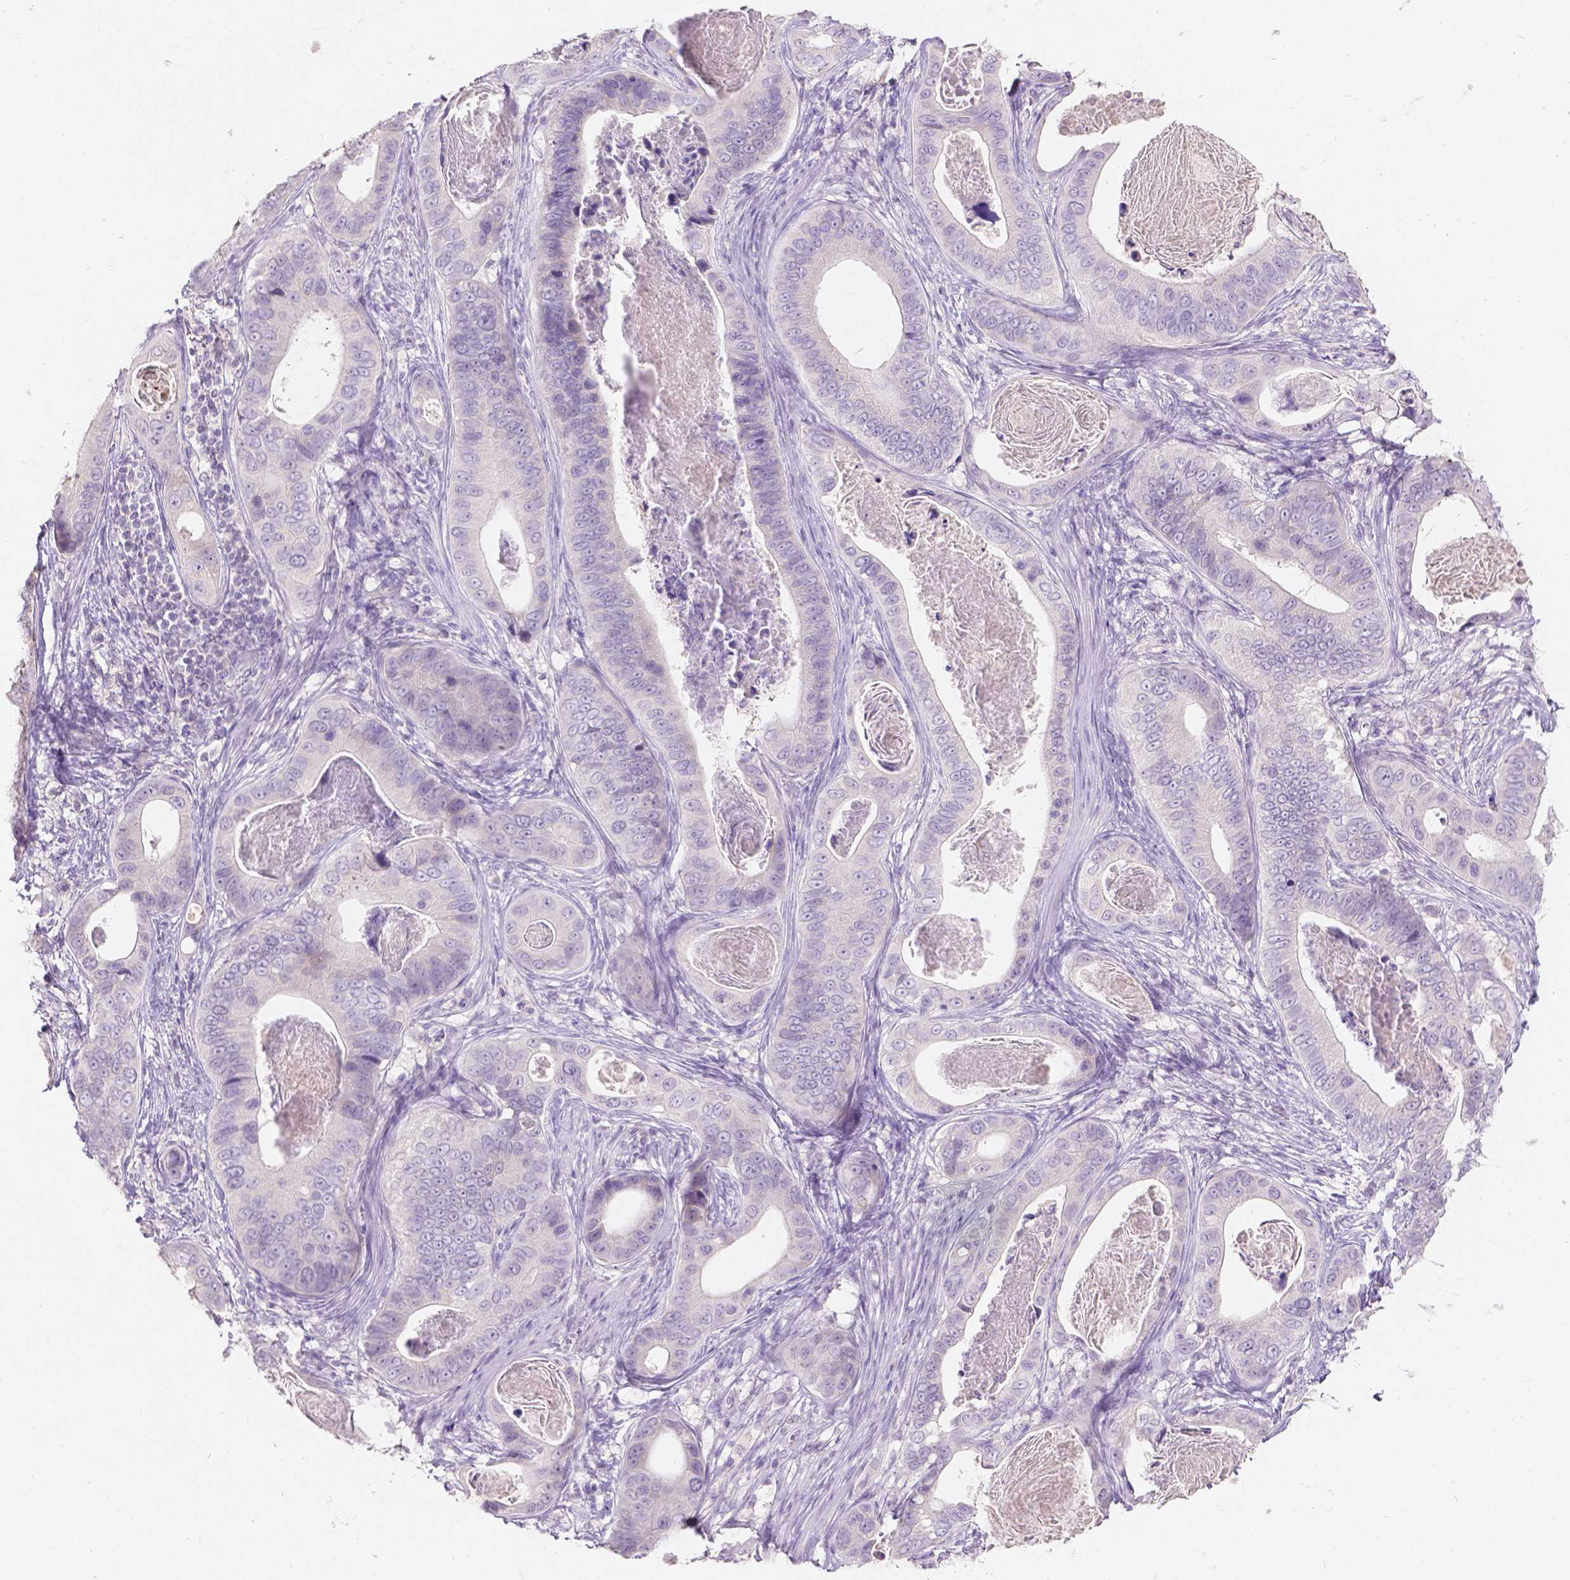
{"staining": {"intensity": "negative", "quantity": "none", "location": "none"}, "tissue": "stomach cancer", "cell_type": "Tumor cells", "image_type": "cancer", "snomed": [{"axis": "morphology", "description": "Adenocarcinoma, NOS"}, {"axis": "topography", "description": "Stomach"}], "caption": "Tumor cells are negative for protein expression in human stomach adenocarcinoma. (Brightfield microscopy of DAB immunohistochemistry at high magnification).", "gene": "DCAF4L1", "patient": {"sex": "male", "age": 84}}